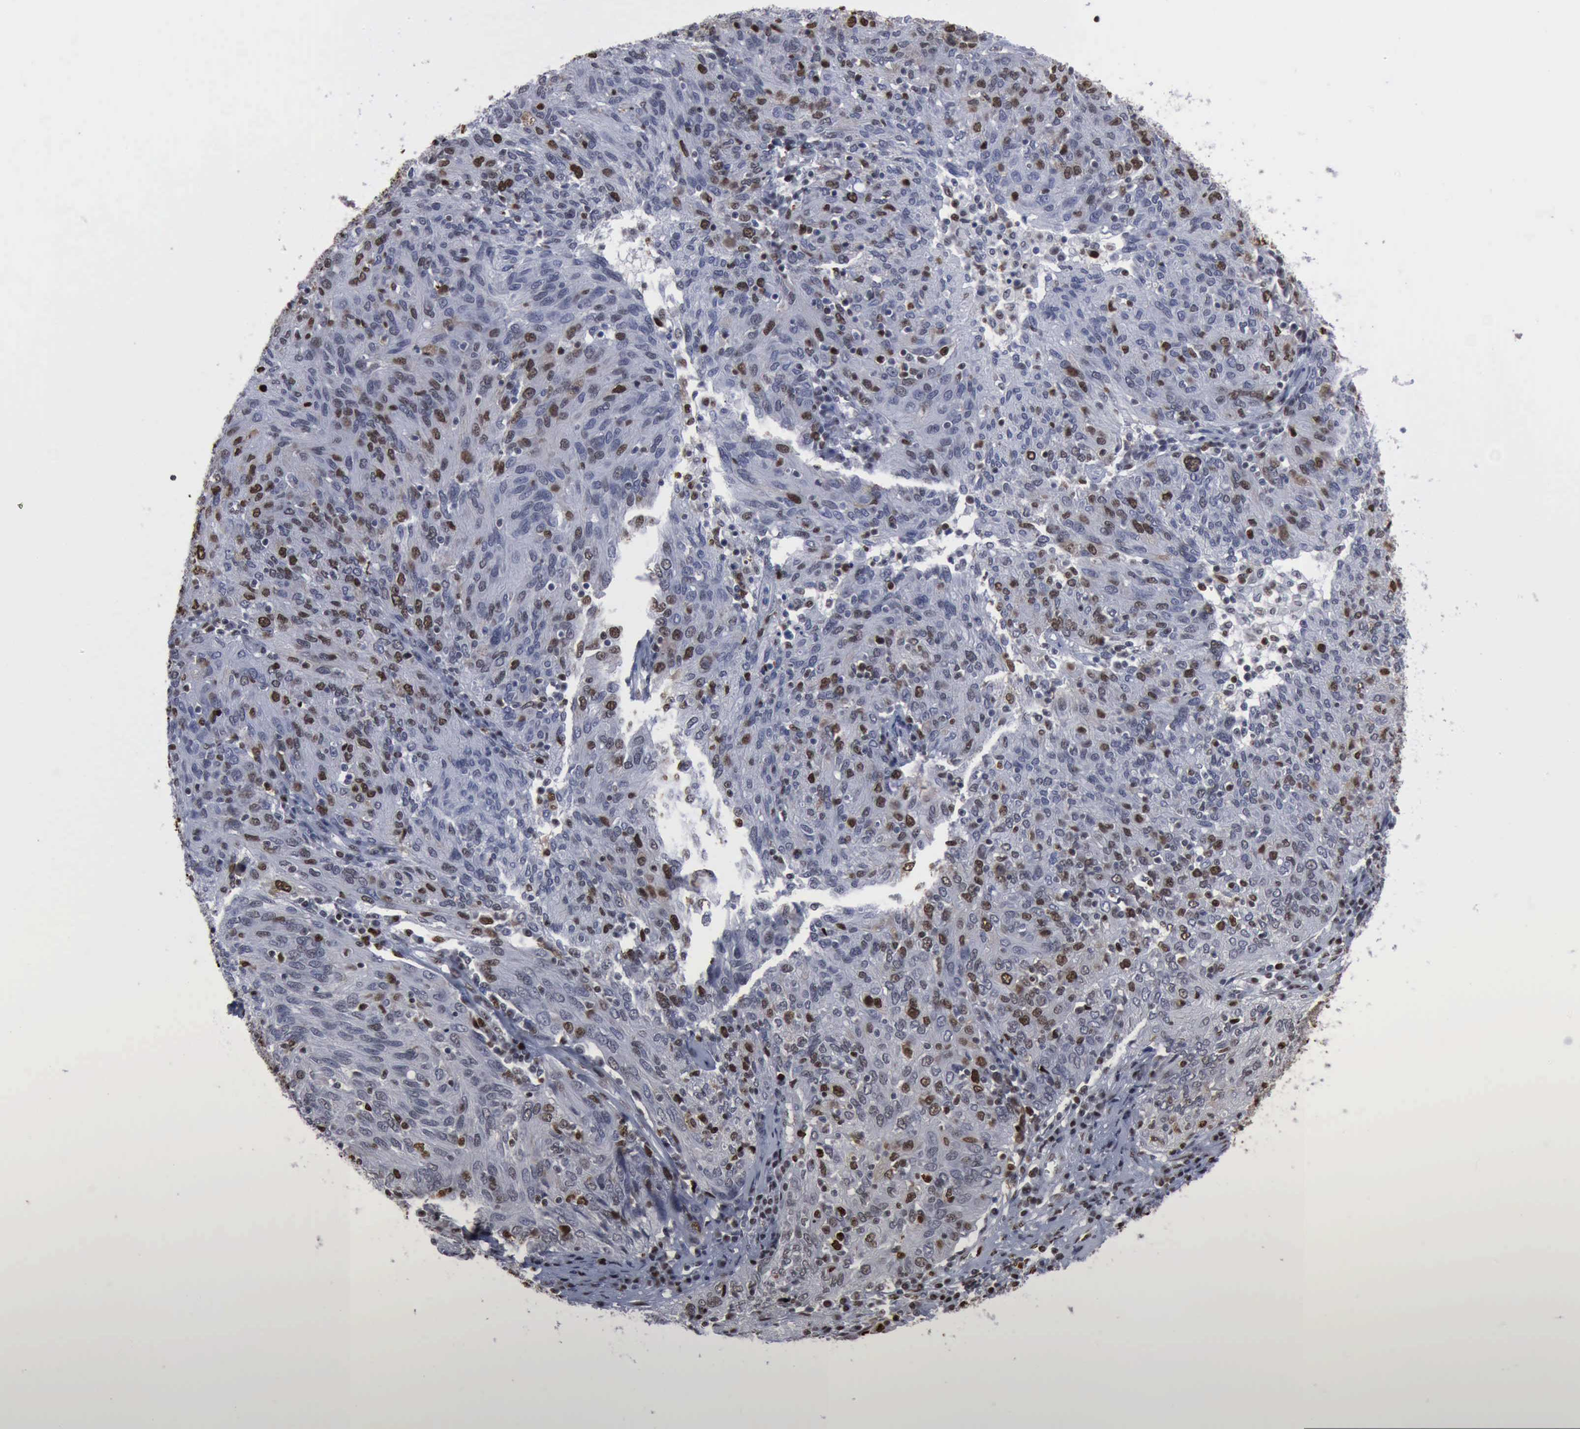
{"staining": {"intensity": "weak", "quantity": "25%-75%", "location": "nuclear"}, "tissue": "ovarian cancer", "cell_type": "Tumor cells", "image_type": "cancer", "snomed": [{"axis": "morphology", "description": "Carcinoma, endometroid"}, {"axis": "topography", "description": "Ovary"}], "caption": "Weak nuclear protein positivity is appreciated in approximately 25%-75% of tumor cells in ovarian endometroid carcinoma. The staining is performed using DAB (3,3'-diaminobenzidine) brown chromogen to label protein expression. The nuclei are counter-stained blue using hematoxylin.", "gene": "PCNA", "patient": {"sex": "female", "age": 50}}